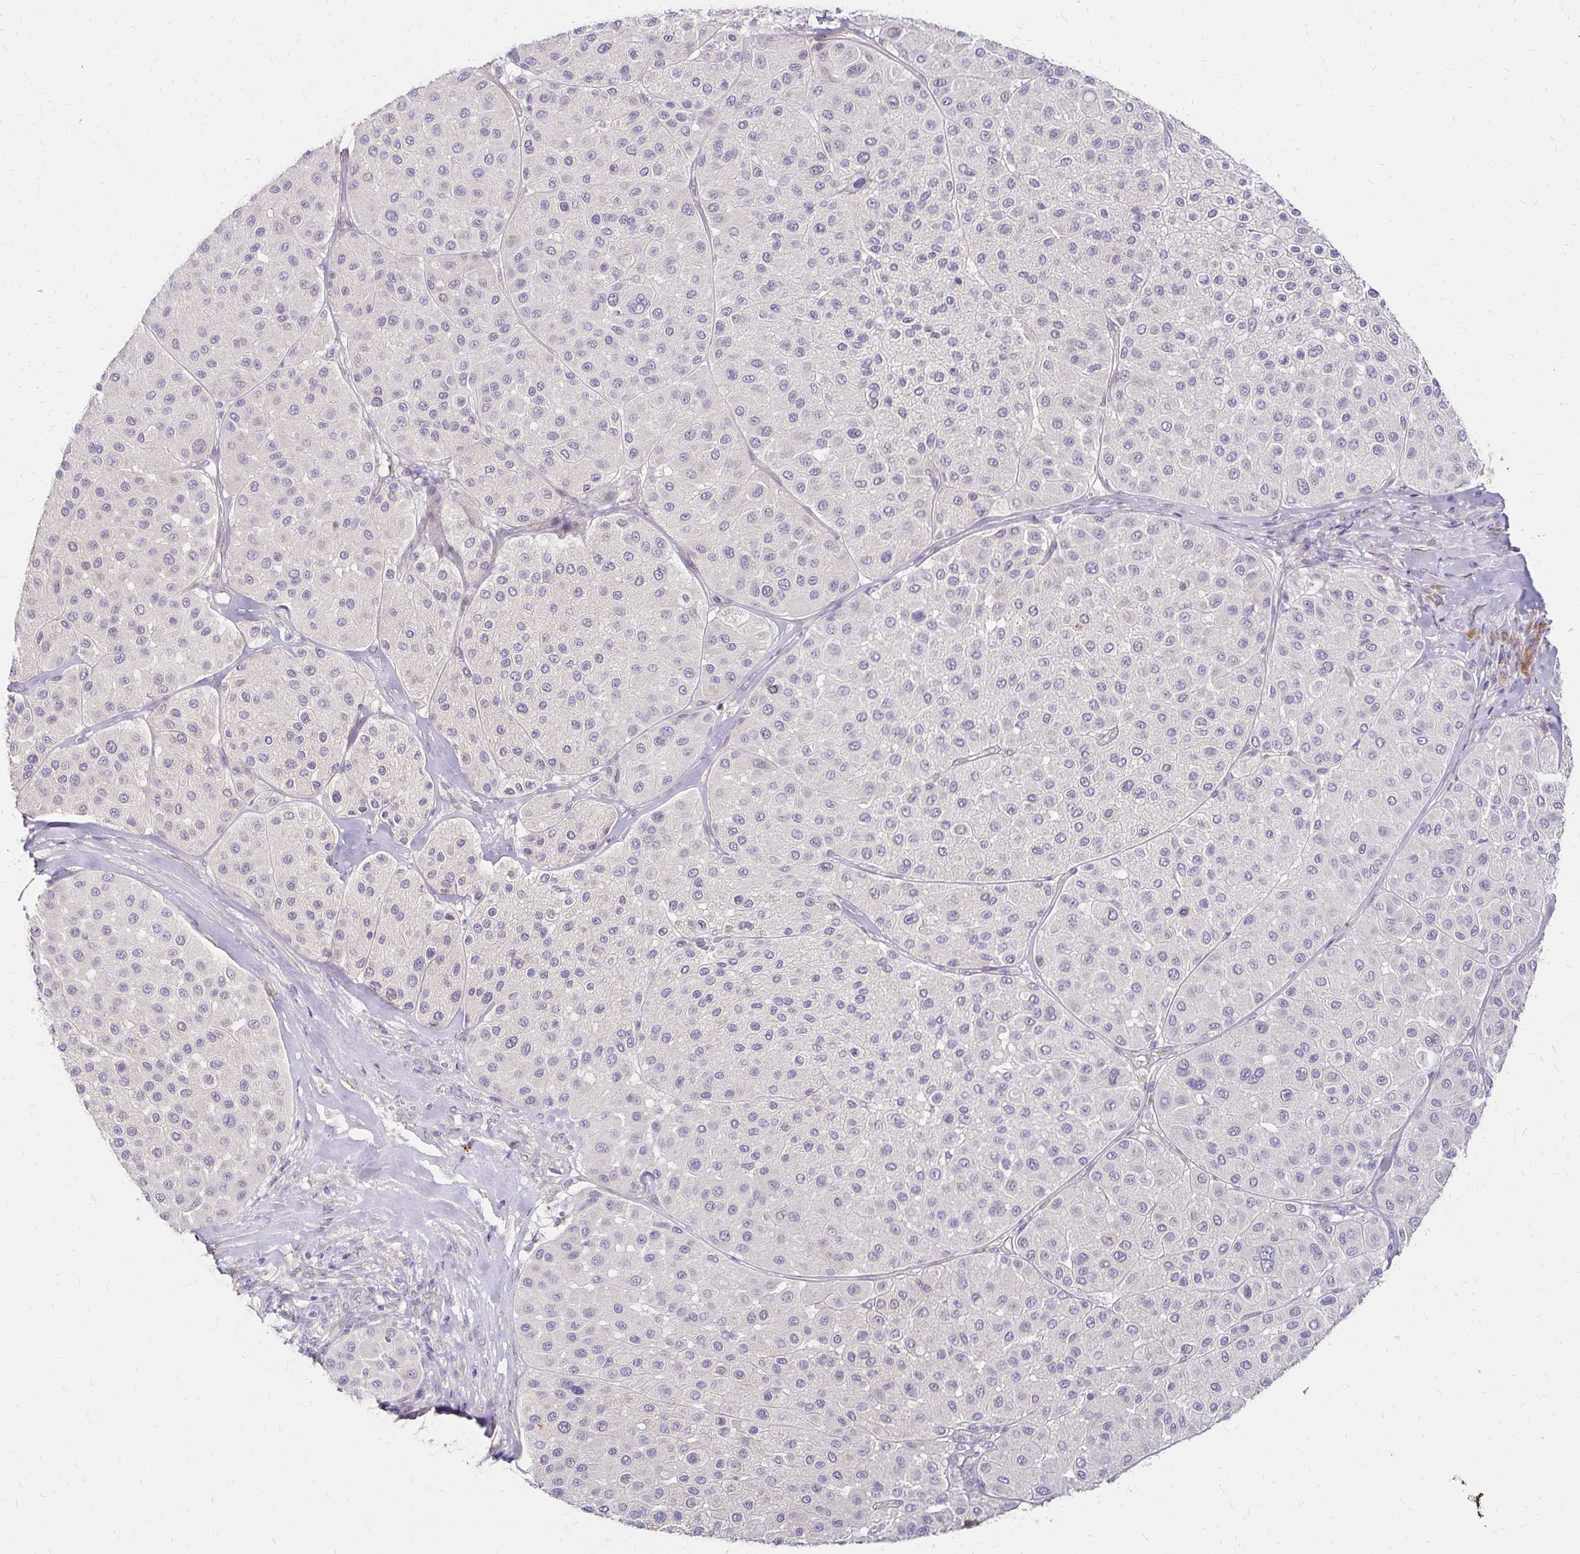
{"staining": {"intensity": "negative", "quantity": "none", "location": "none"}, "tissue": "melanoma", "cell_type": "Tumor cells", "image_type": "cancer", "snomed": [{"axis": "morphology", "description": "Malignant melanoma, Metastatic site"}, {"axis": "topography", "description": "Smooth muscle"}], "caption": "IHC histopathology image of neoplastic tissue: human melanoma stained with DAB exhibits no significant protein staining in tumor cells.", "gene": "PRIMA1", "patient": {"sex": "male", "age": 41}}